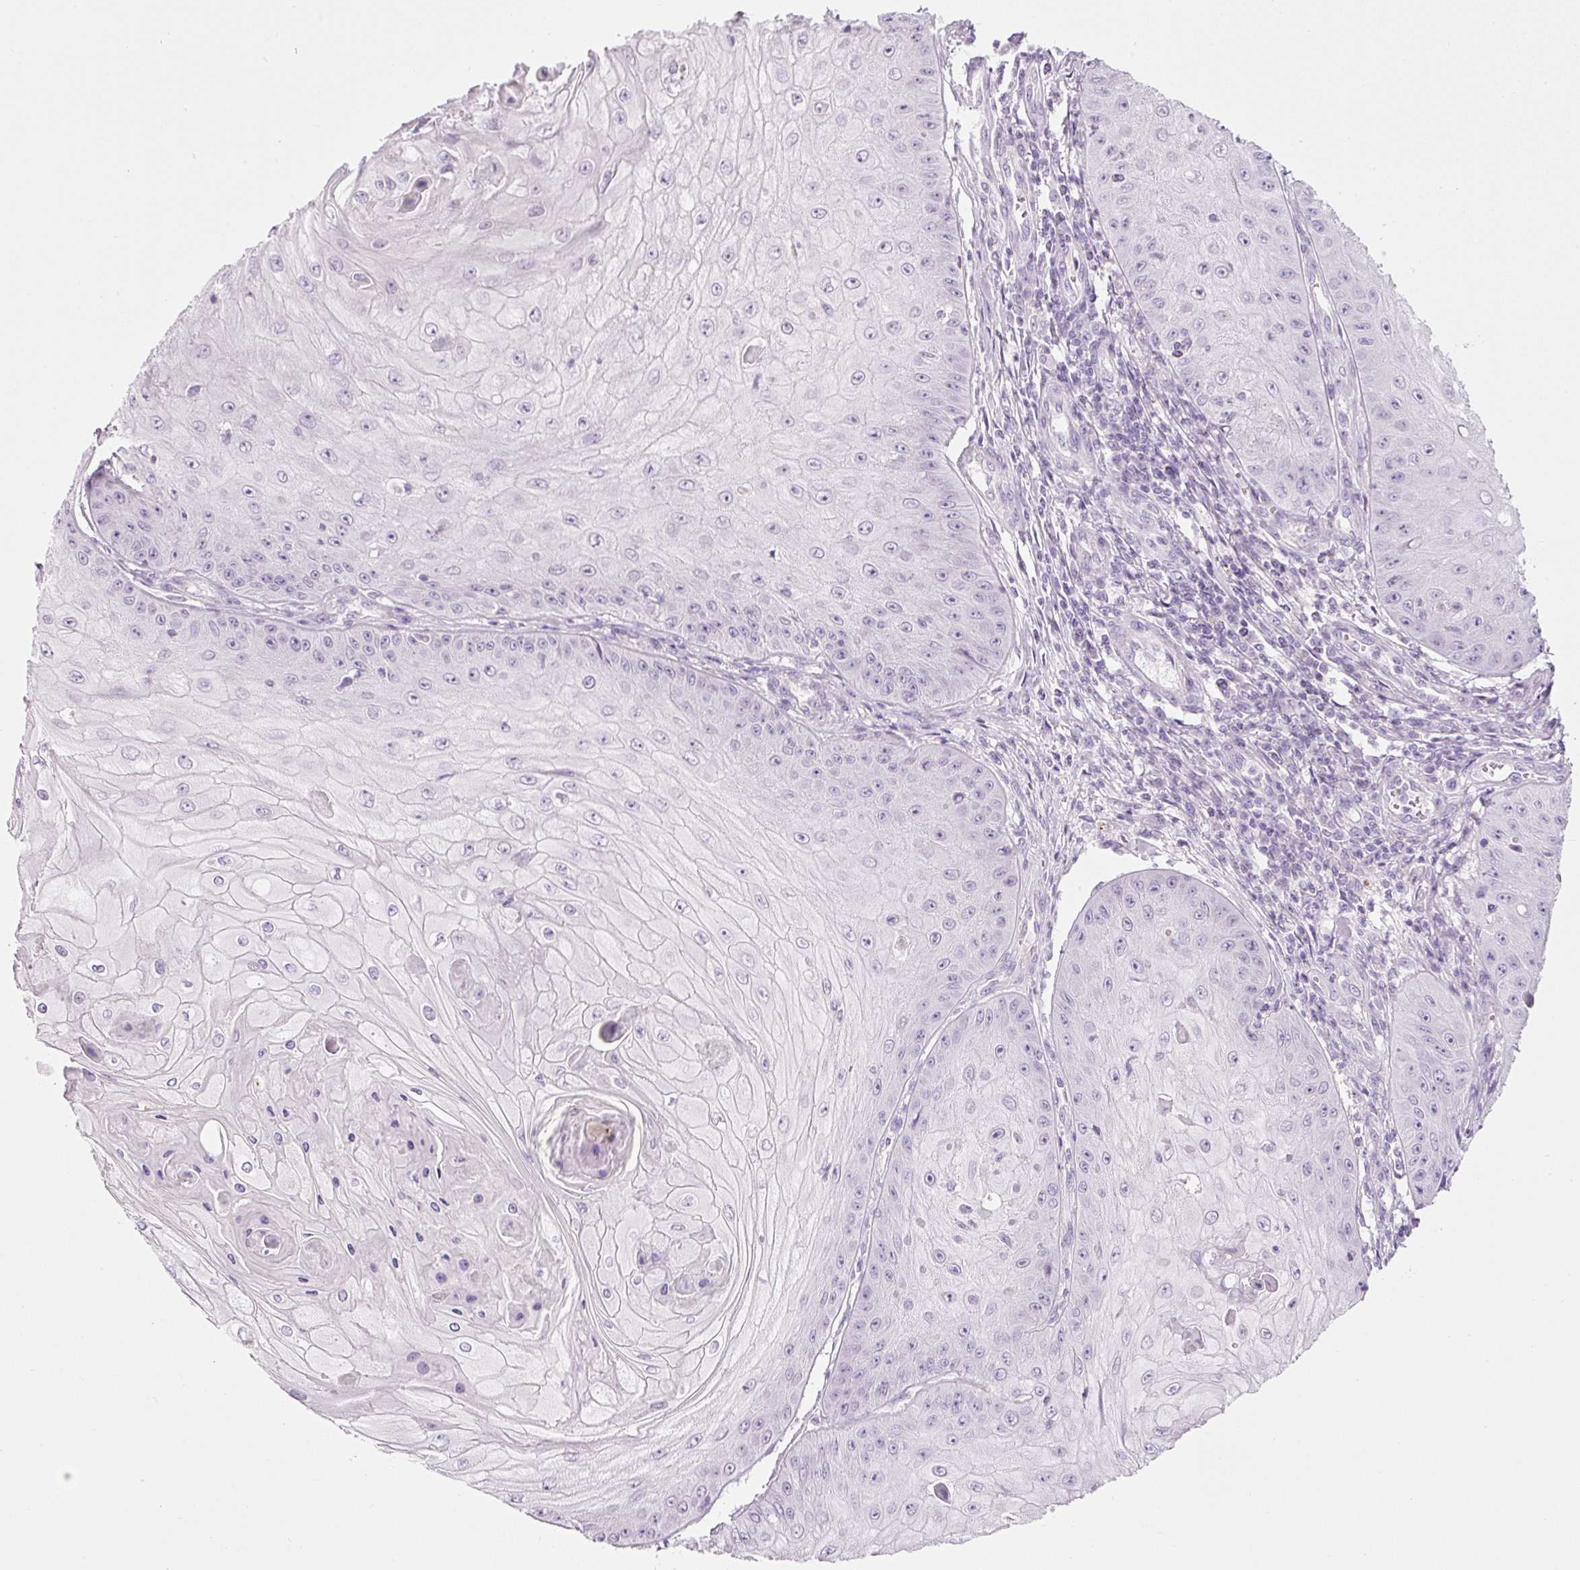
{"staining": {"intensity": "negative", "quantity": "none", "location": "none"}, "tissue": "skin cancer", "cell_type": "Tumor cells", "image_type": "cancer", "snomed": [{"axis": "morphology", "description": "Squamous cell carcinoma, NOS"}, {"axis": "topography", "description": "Skin"}], "caption": "Micrograph shows no protein staining in tumor cells of skin squamous cell carcinoma tissue.", "gene": "CARD16", "patient": {"sex": "male", "age": 70}}